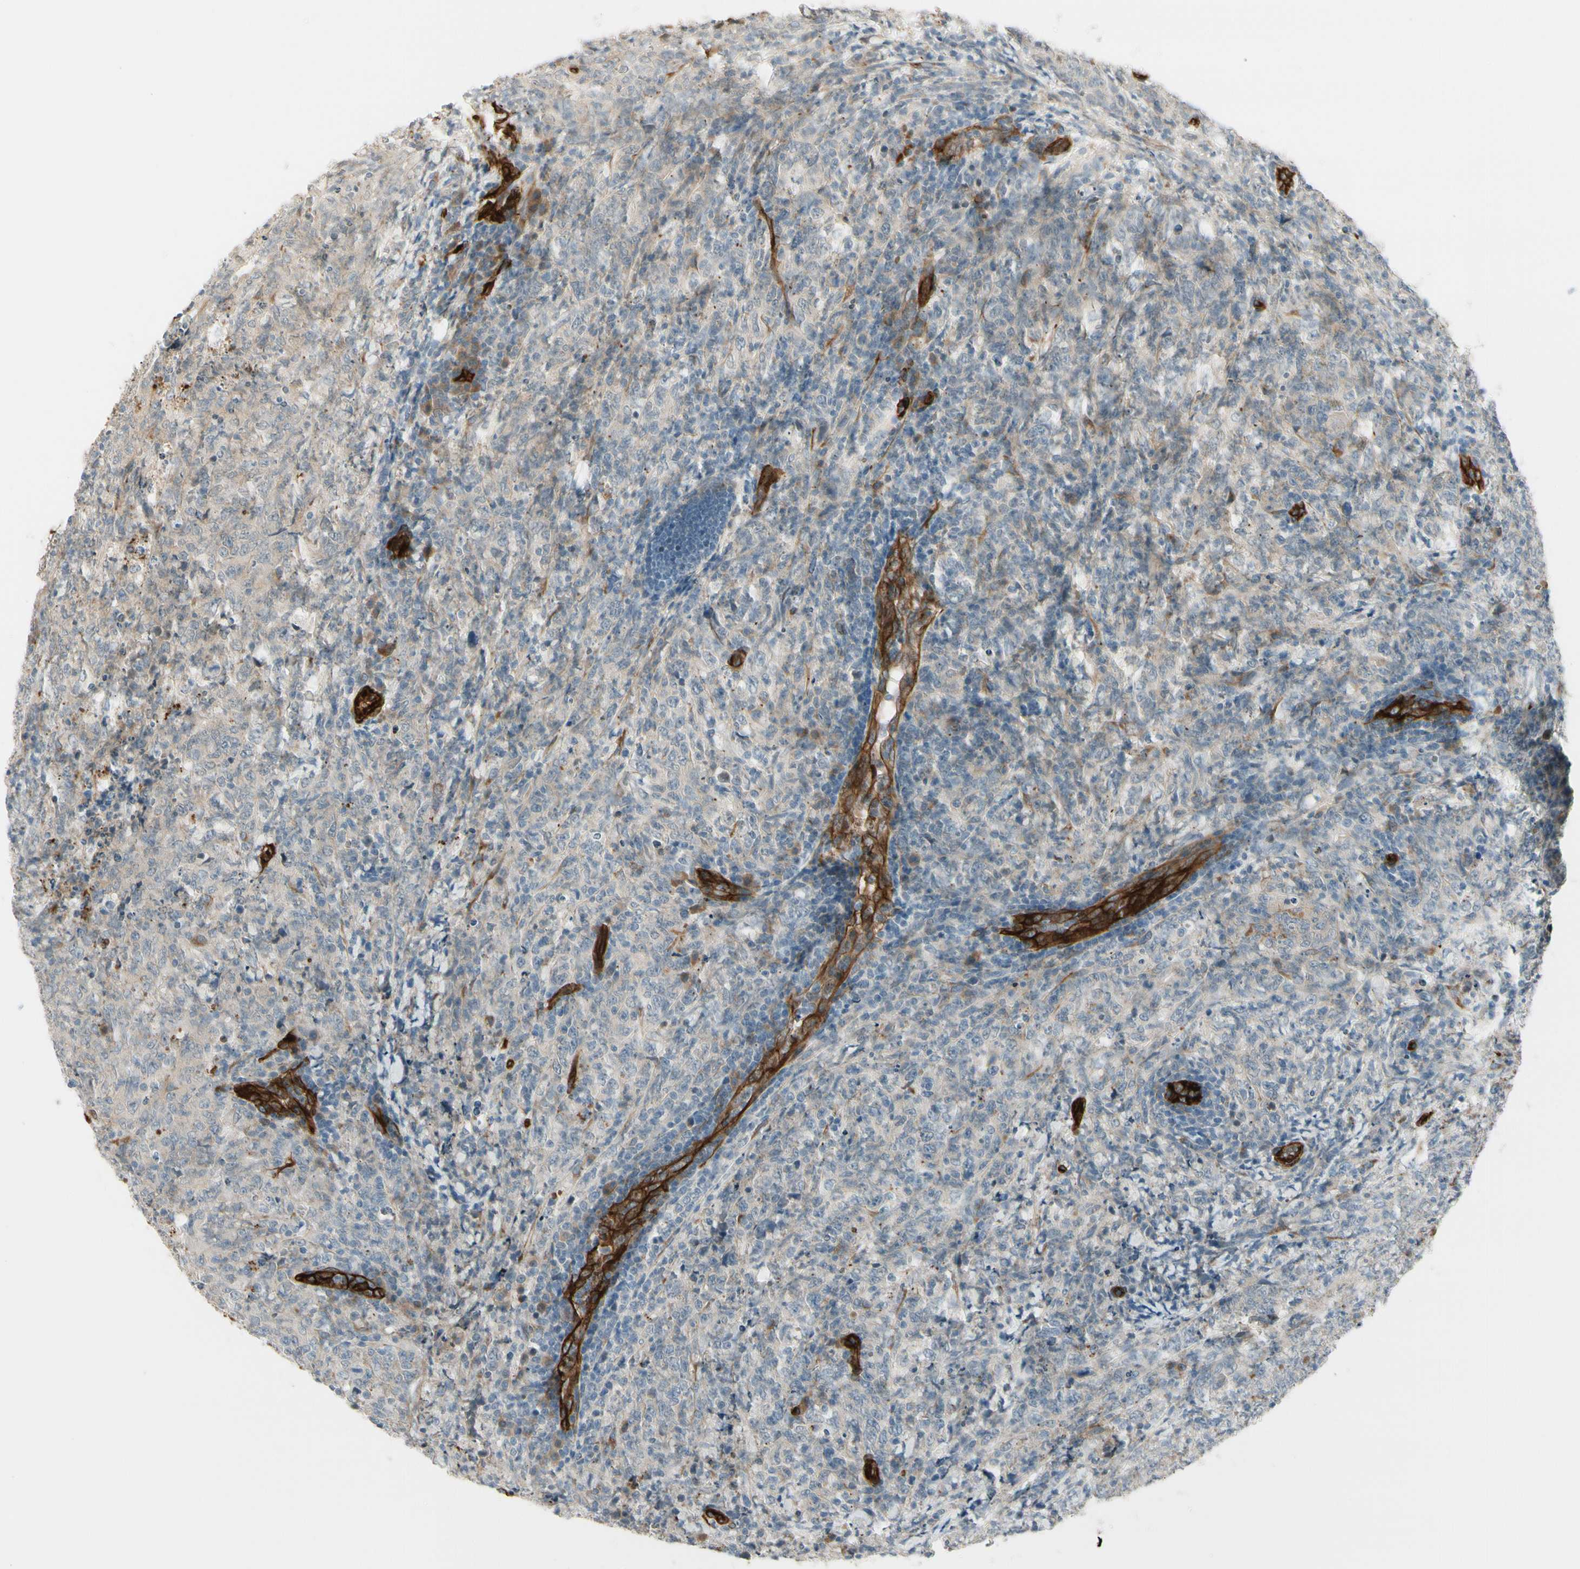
{"staining": {"intensity": "negative", "quantity": "none", "location": "none"}, "tissue": "lymphoma", "cell_type": "Tumor cells", "image_type": "cancer", "snomed": [{"axis": "morphology", "description": "Malignant lymphoma, non-Hodgkin's type, High grade"}, {"axis": "topography", "description": "Tonsil"}], "caption": "This is an immunohistochemistry (IHC) micrograph of lymphoma. There is no expression in tumor cells.", "gene": "MCAM", "patient": {"sex": "female", "age": 36}}